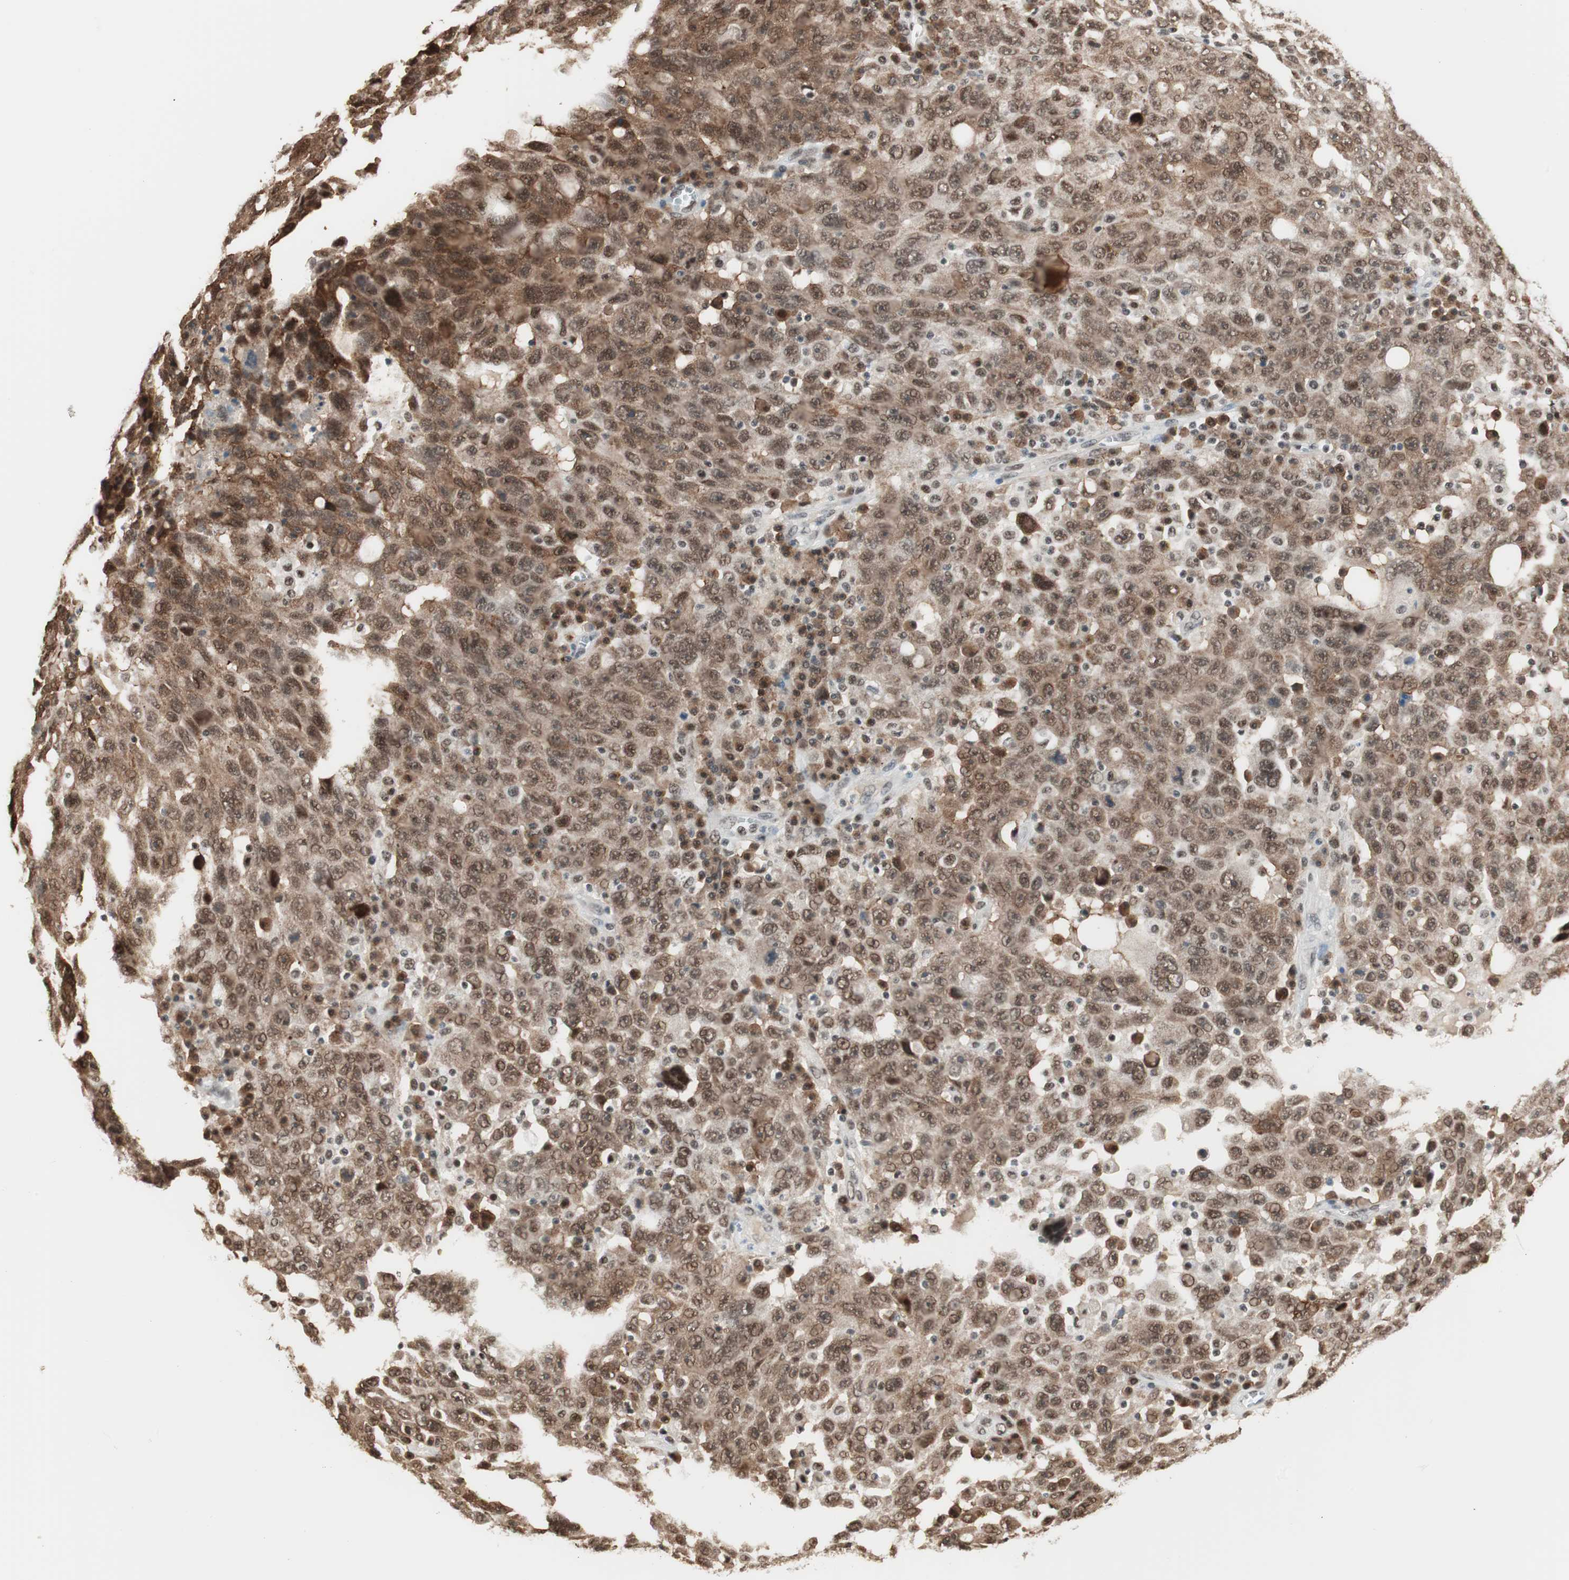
{"staining": {"intensity": "moderate", "quantity": ">75%", "location": "nuclear"}, "tissue": "ovarian cancer", "cell_type": "Tumor cells", "image_type": "cancer", "snomed": [{"axis": "morphology", "description": "Carcinoma, endometroid"}, {"axis": "topography", "description": "Ovary"}], "caption": "This micrograph exhibits IHC staining of endometroid carcinoma (ovarian), with medium moderate nuclear staining in about >75% of tumor cells.", "gene": "SMARCE1", "patient": {"sex": "female", "age": 62}}